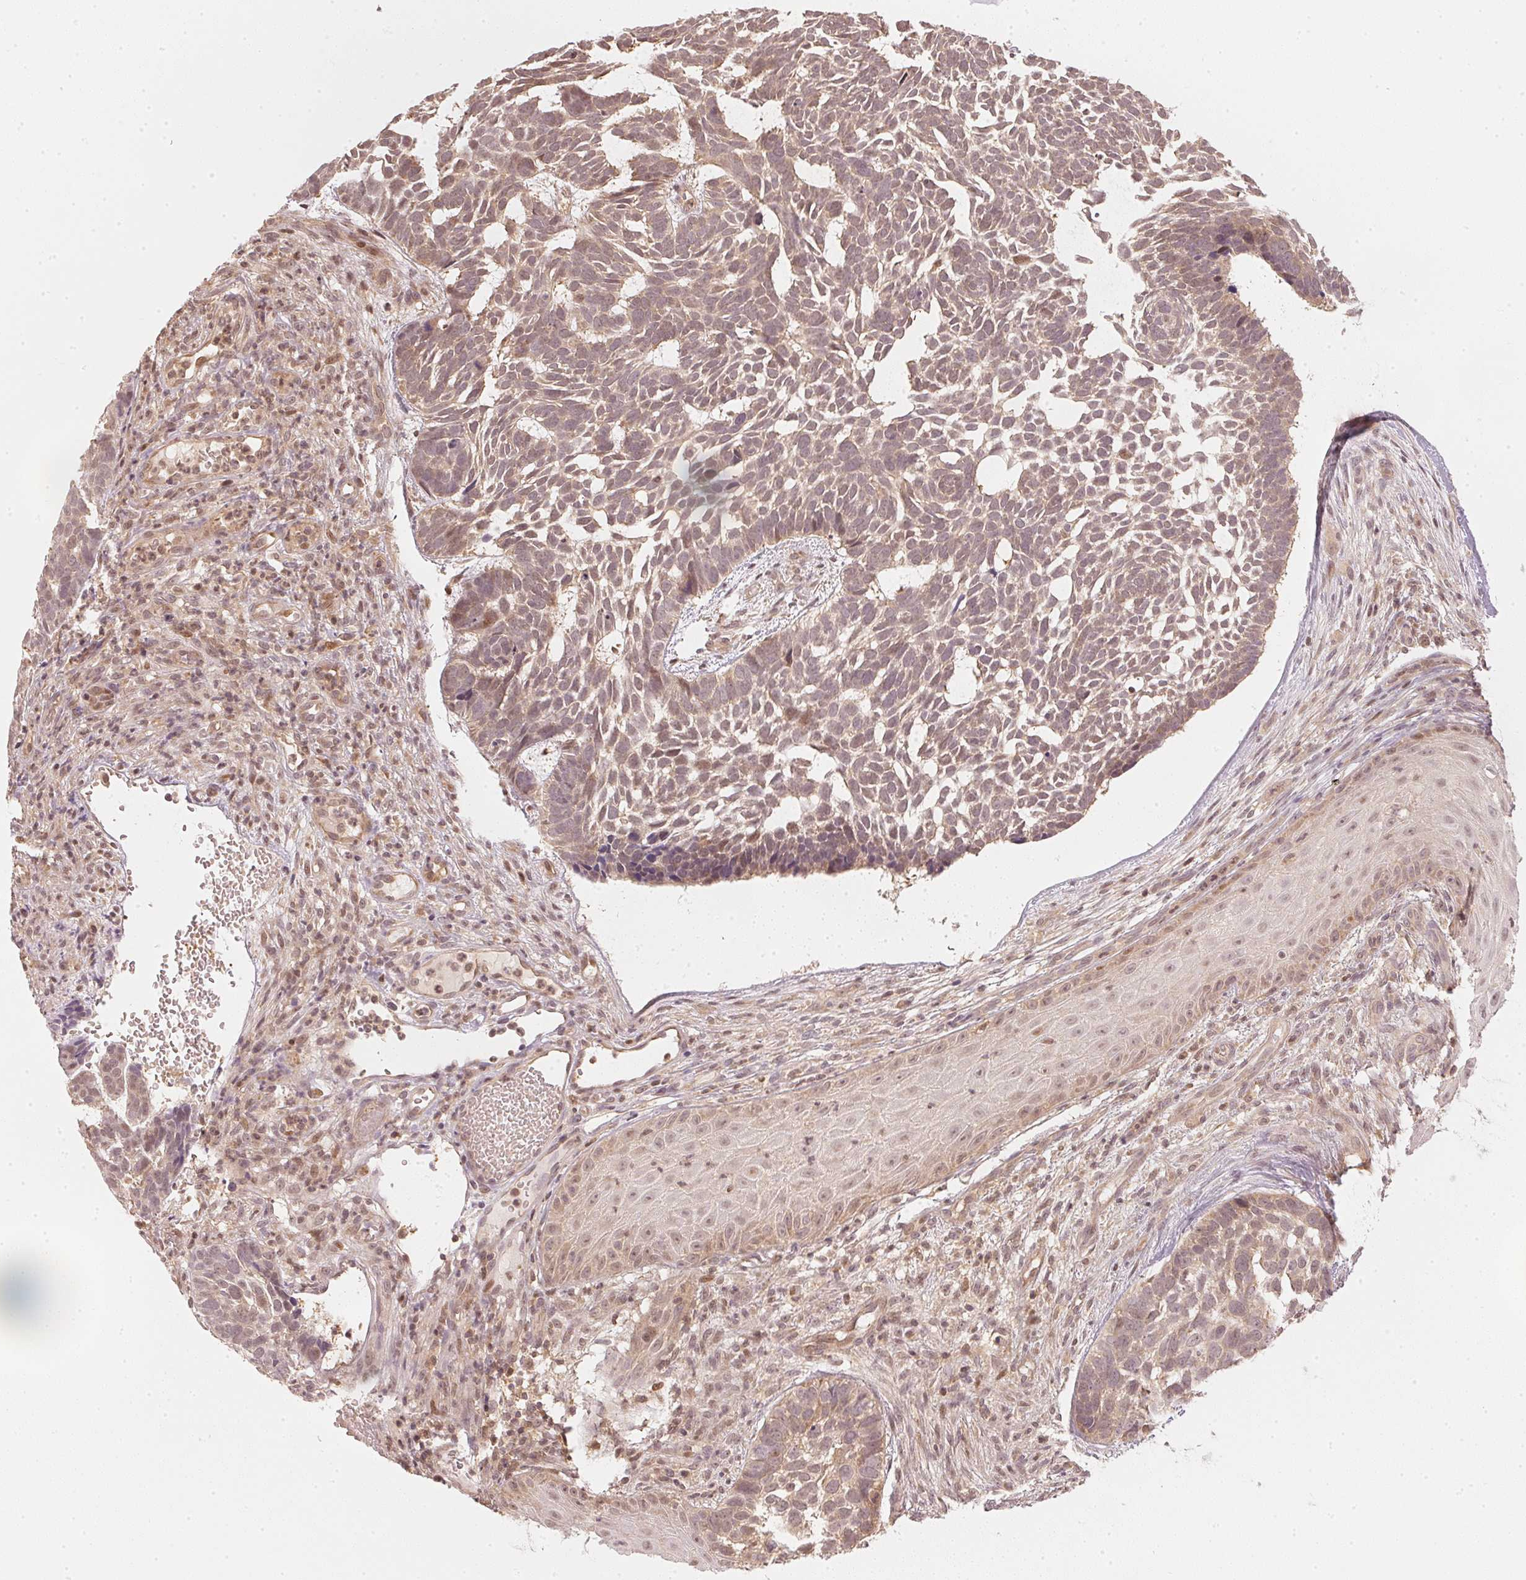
{"staining": {"intensity": "weak", "quantity": ">75%", "location": "cytoplasmic/membranous,nuclear"}, "tissue": "skin cancer", "cell_type": "Tumor cells", "image_type": "cancer", "snomed": [{"axis": "morphology", "description": "Basal cell carcinoma"}, {"axis": "topography", "description": "Skin"}], "caption": "Tumor cells display low levels of weak cytoplasmic/membranous and nuclear staining in approximately >75% of cells in human skin cancer. The staining is performed using DAB (3,3'-diaminobenzidine) brown chromogen to label protein expression. The nuclei are counter-stained blue using hematoxylin.", "gene": "UBE2L3", "patient": {"sex": "male", "age": 78}}